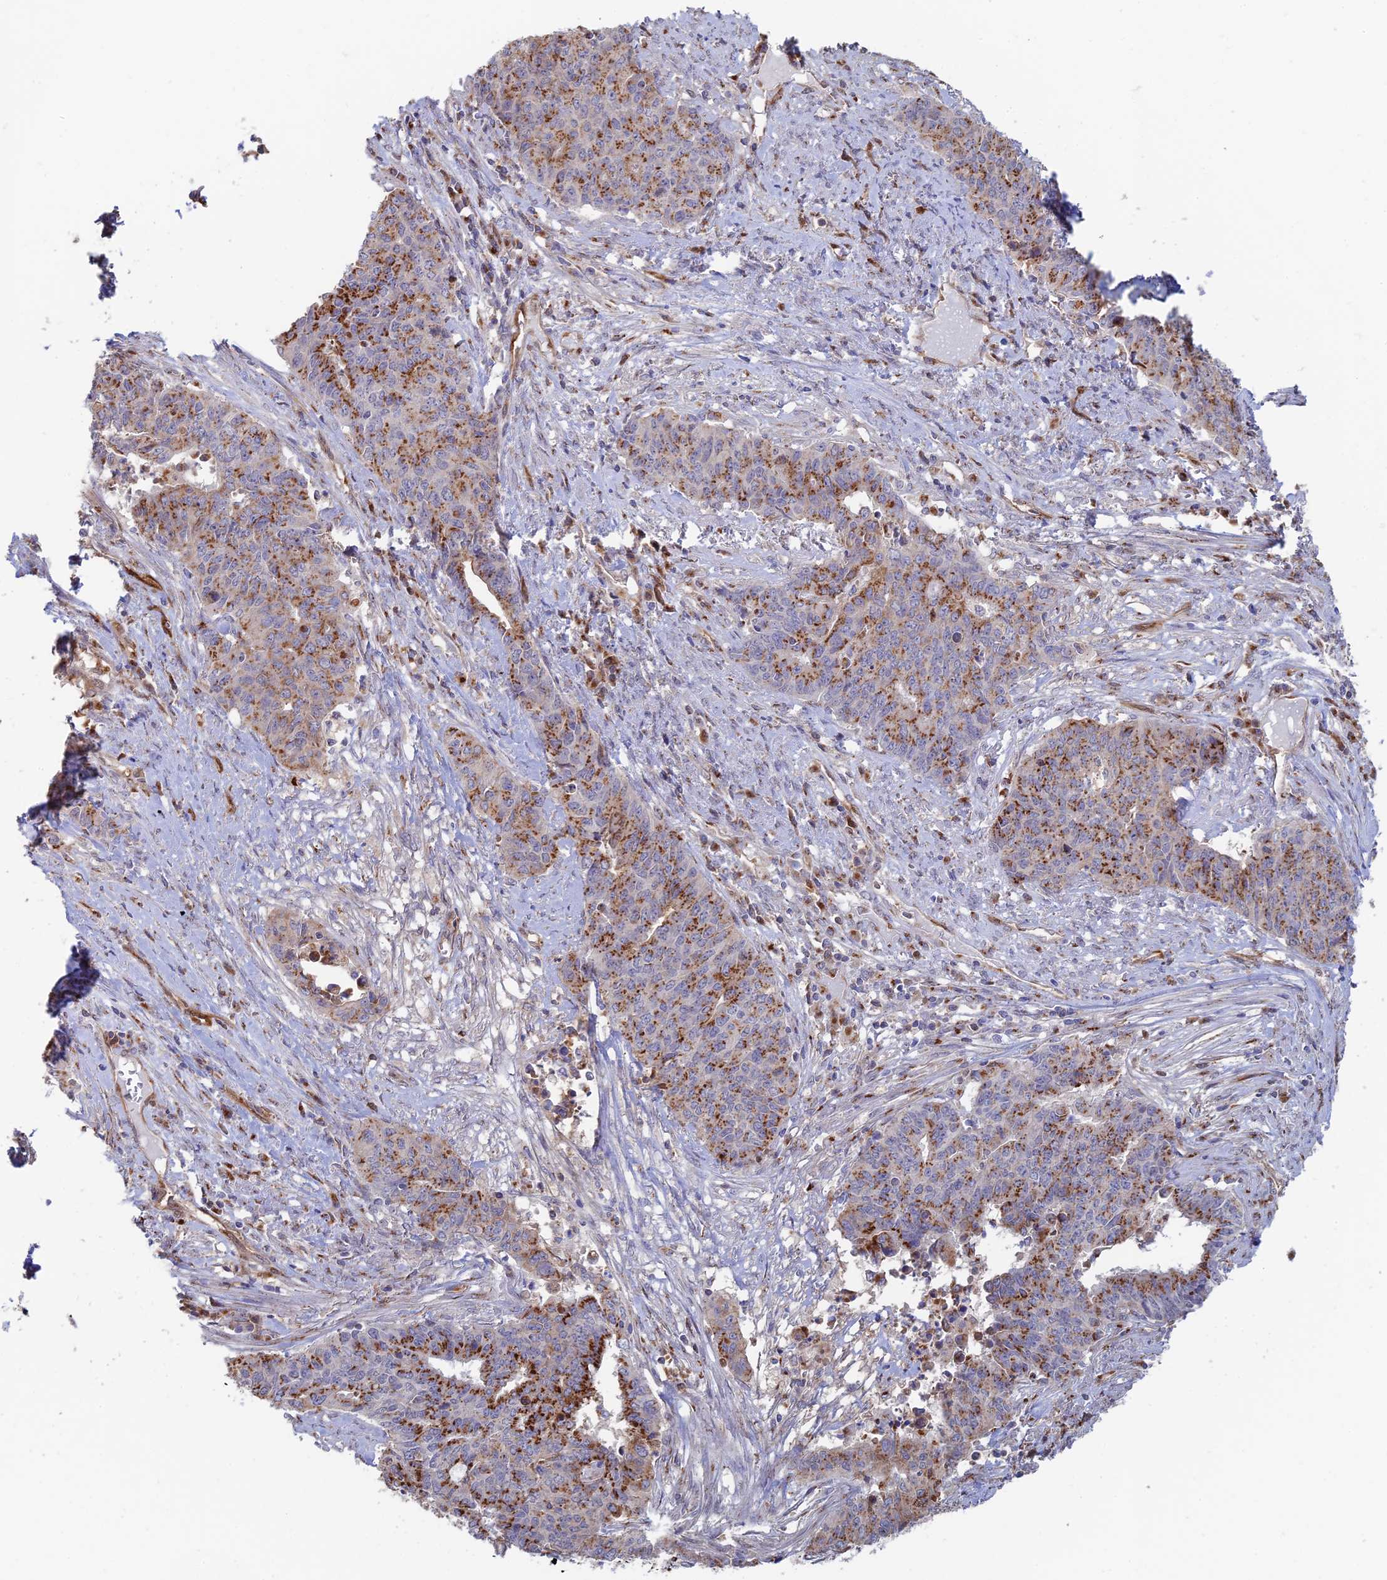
{"staining": {"intensity": "strong", "quantity": "25%-75%", "location": "cytoplasmic/membranous"}, "tissue": "endometrial cancer", "cell_type": "Tumor cells", "image_type": "cancer", "snomed": [{"axis": "morphology", "description": "Adenocarcinoma, NOS"}, {"axis": "topography", "description": "Endometrium"}], "caption": "Immunohistochemical staining of endometrial cancer shows high levels of strong cytoplasmic/membranous protein positivity in approximately 25%-75% of tumor cells.", "gene": "HS2ST1", "patient": {"sex": "female", "age": 59}}